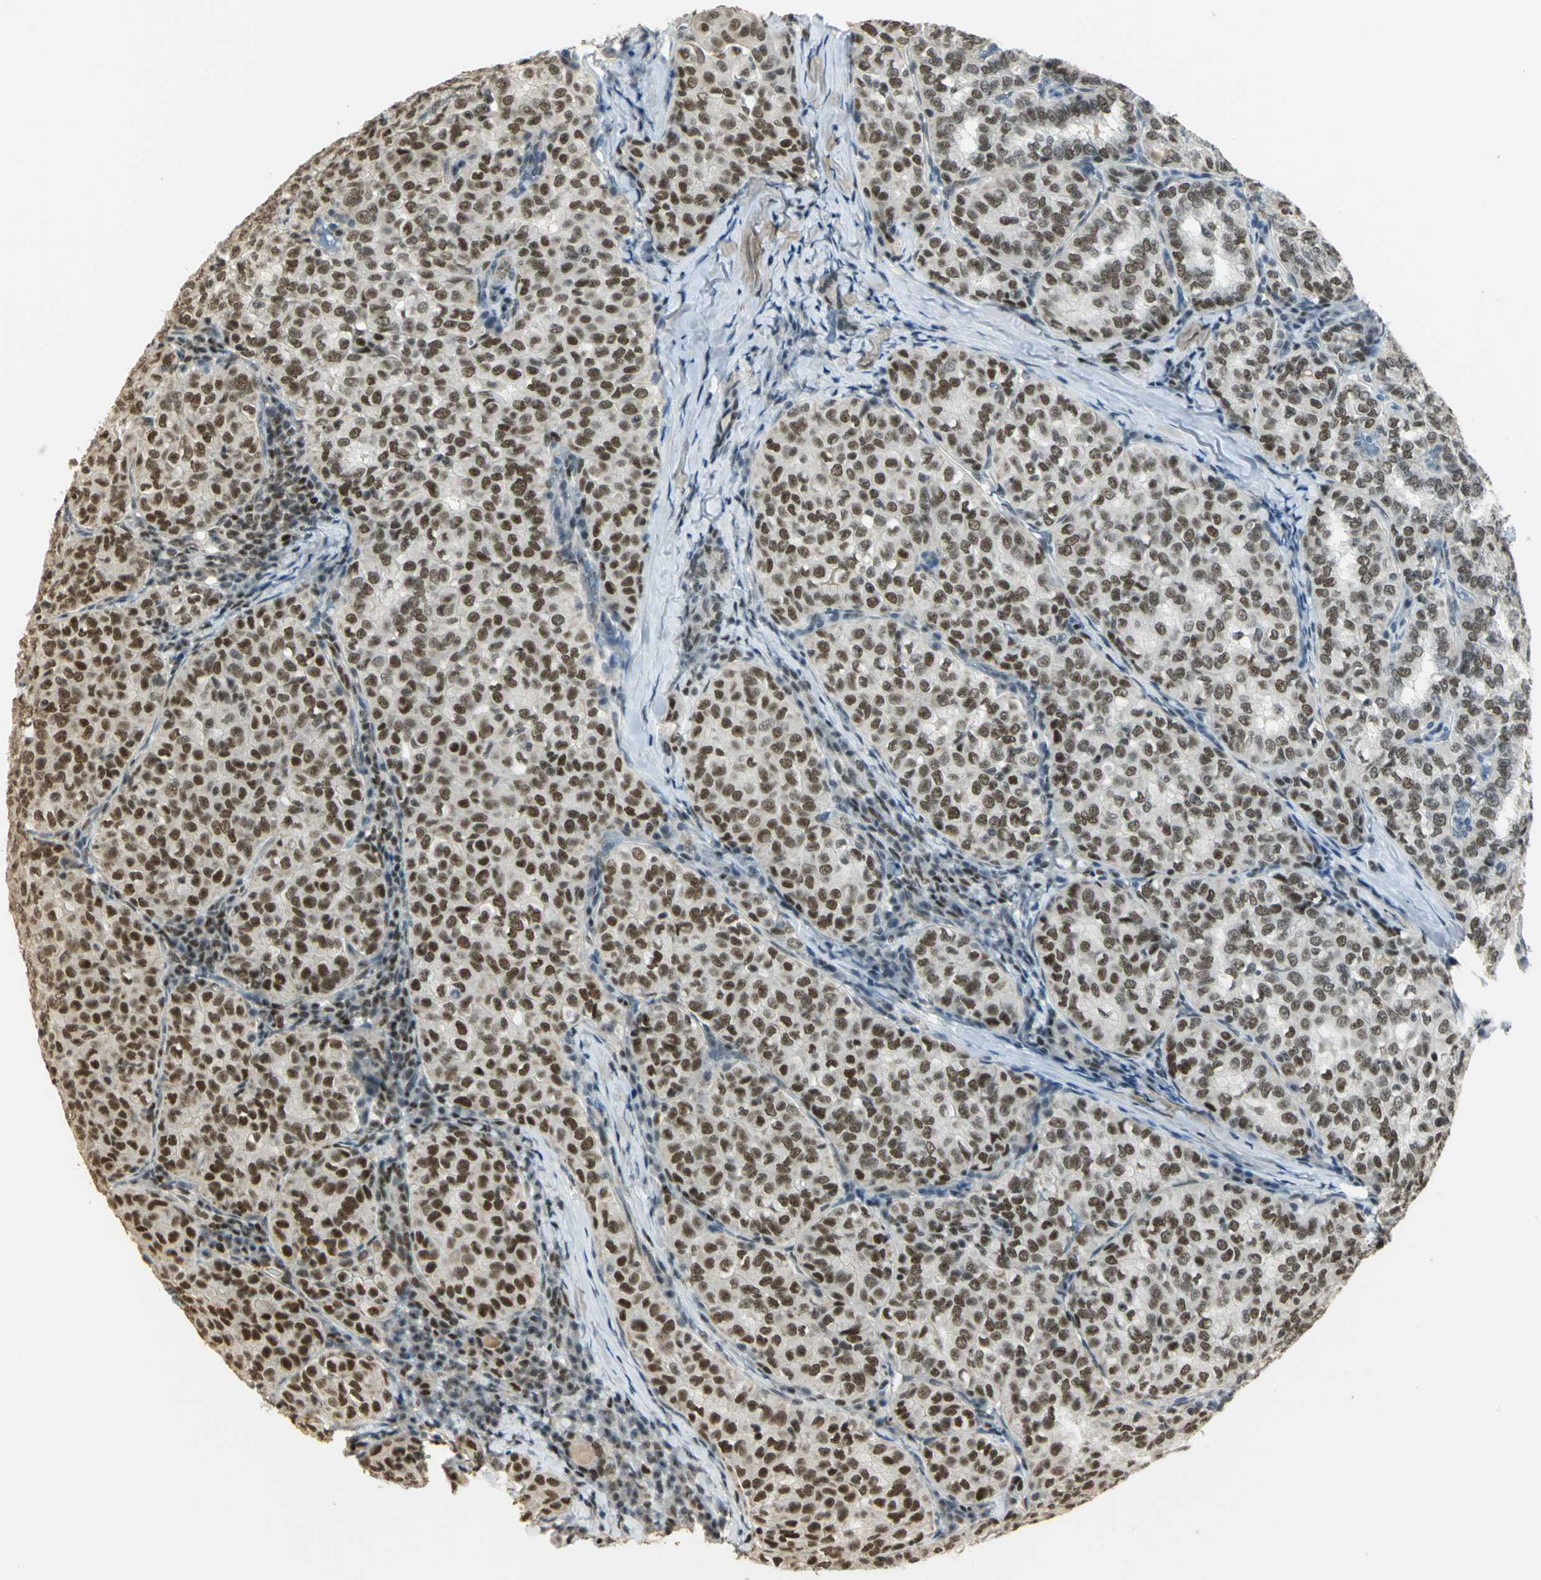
{"staining": {"intensity": "moderate", "quantity": ">75%", "location": "nuclear"}, "tissue": "thyroid cancer", "cell_type": "Tumor cells", "image_type": "cancer", "snomed": [{"axis": "morphology", "description": "Papillary adenocarcinoma, NOS"}, {"axis": "topography", "description": "Thyroid gland"}], "caption": "Protein staining exhibits moderate nuclear staining in approximately >75% of tumor cells in thyroid papillary adenocarcinoma.", "gene": "ELF1", "patient": {"sex": "female", "age": 30}}